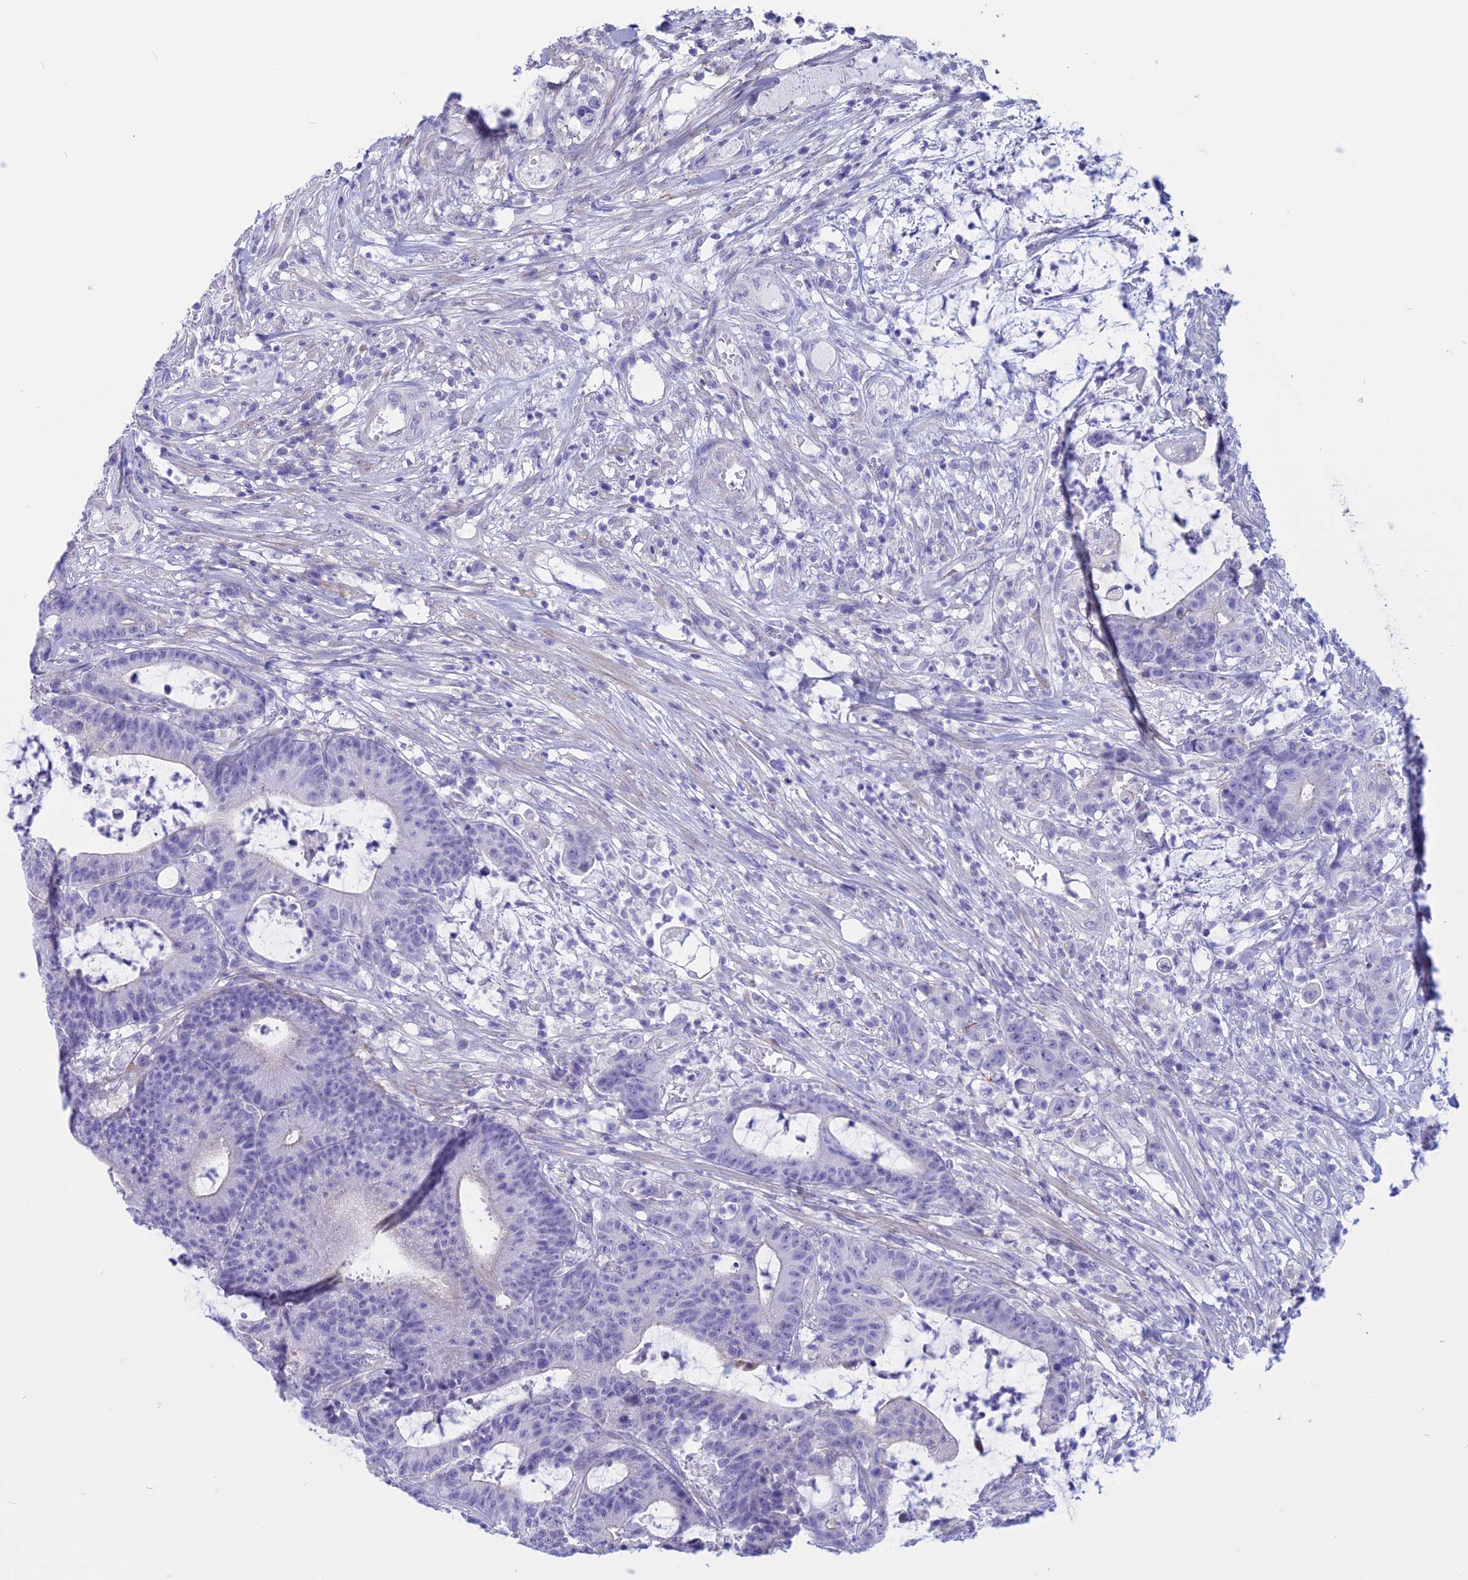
{"staining": {"intensity": "negative", "quantity": "none", "location": "none"}, "tissue": "colorectal cancer", "cell_type": "Tumor cells", "image_type": "cancer", "snomed": [{"axis": "morphology", "description": "Adenocarcinoma, NOS"}, {"axis": "topography", "description": "Colon"}], "caption": "Immunohistochemical staining of human colorectal cancer demonstrates no significant staining in tumor cells. (DAB immunohistochemistry visualized using brightfield microscopy, high magnification).", "gene": "SPHKAP", "patient": {"sex": "female", "age": 84}}